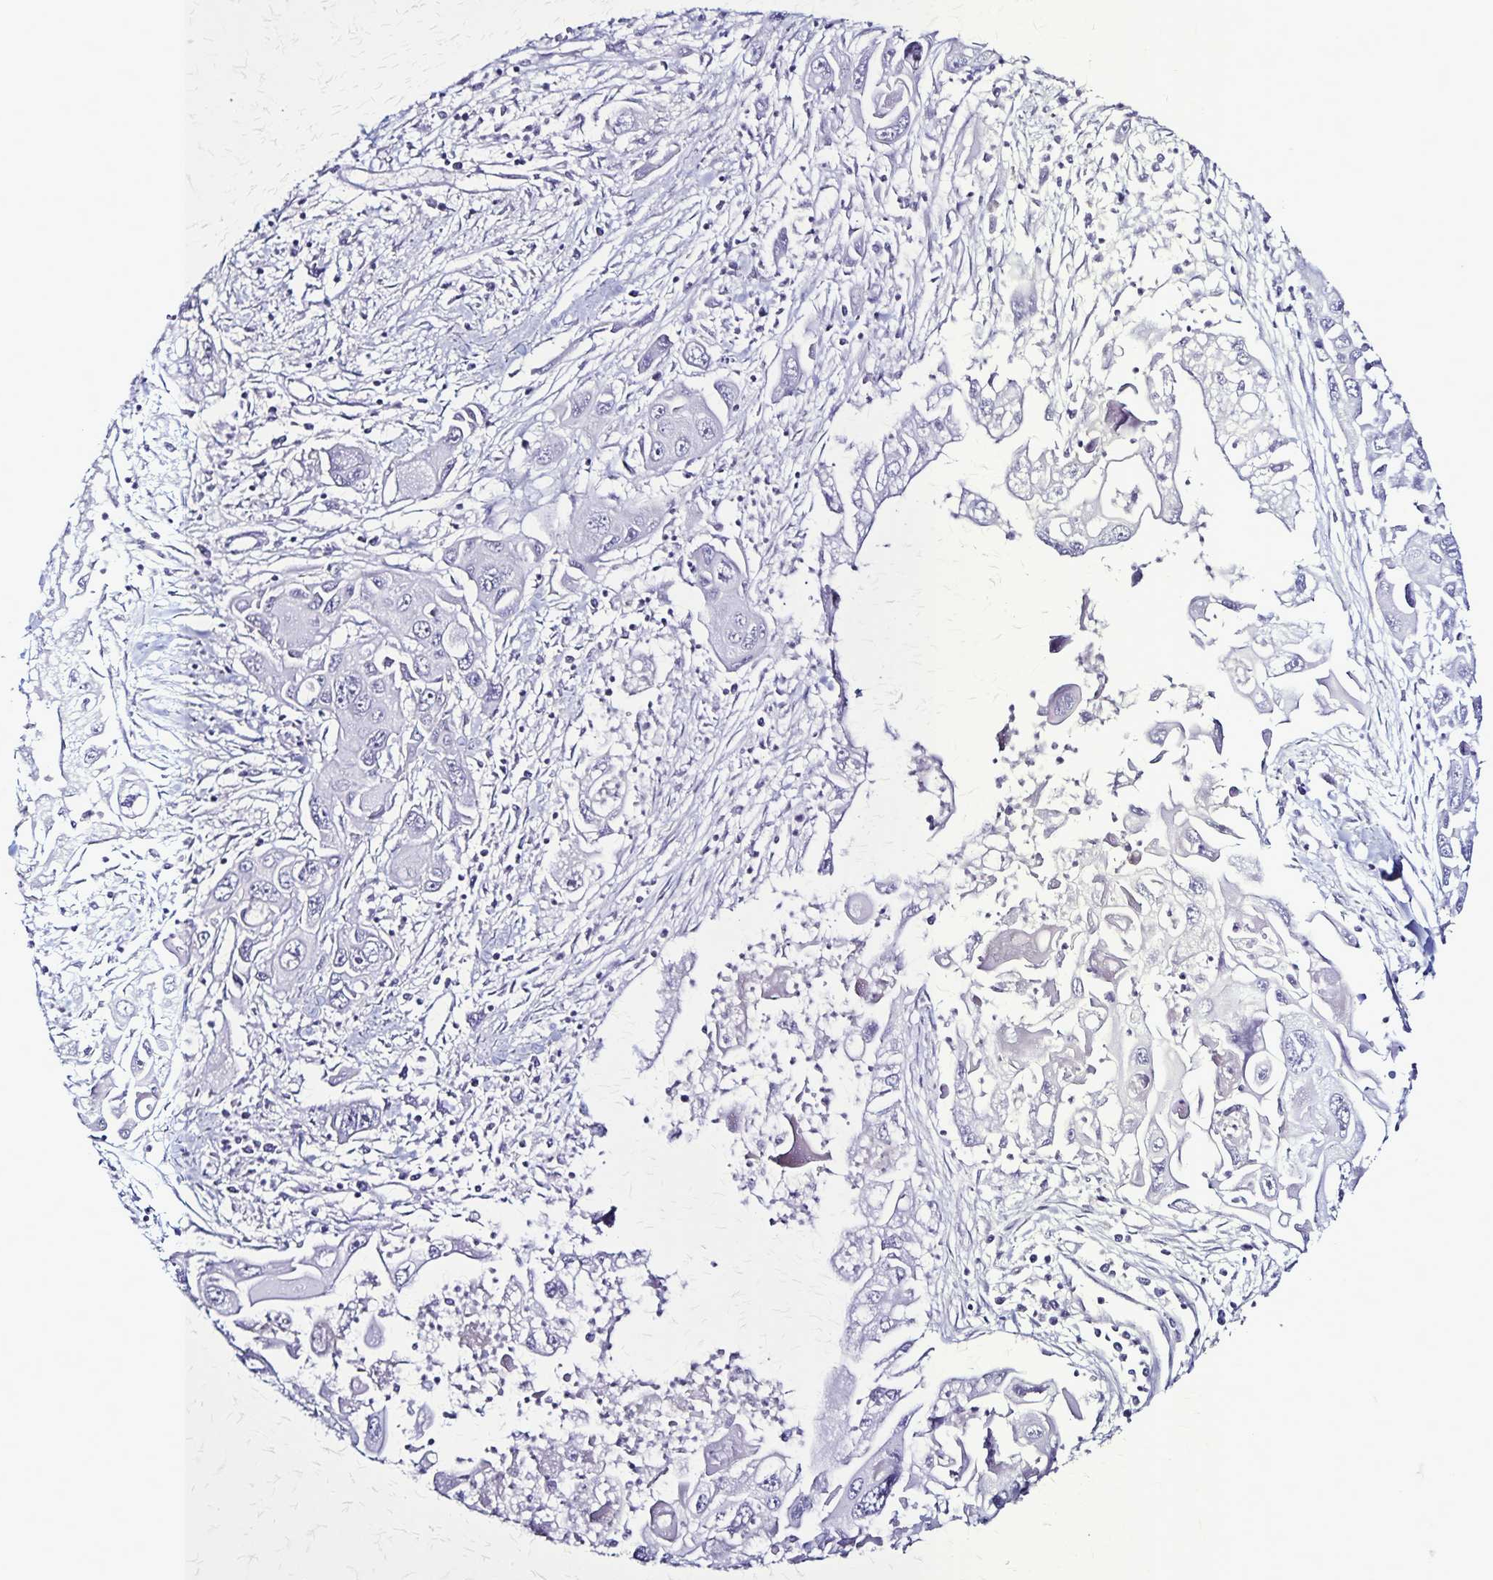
{"staining": {"intensity": "negative", "quantity": "none", "location": "none"}, "tissue": "pancreatic cancer", "cell_type": "Tumor cells", "image_type": "cancer", "snomed": [{"axis": "morphology", "description": "Adenocarcinoma, NOS"}, {"axis": "topography", "description": "Pancreas"}], "caption": "Immunohistochemistry (IHC) micrograph of human pancreatic adenocarcinoma stained for a protein (brown), which shows no staining in tumor cells. The staining was performed using DAB (3,3'-diaminobenzidine) to visualize the protein expression in brown, while the nuclei were stained in blue with hematoxylin (Magnification: 20x).", "gene": "PLXNA4", "patient": {"sex": "male", "age": 70}}